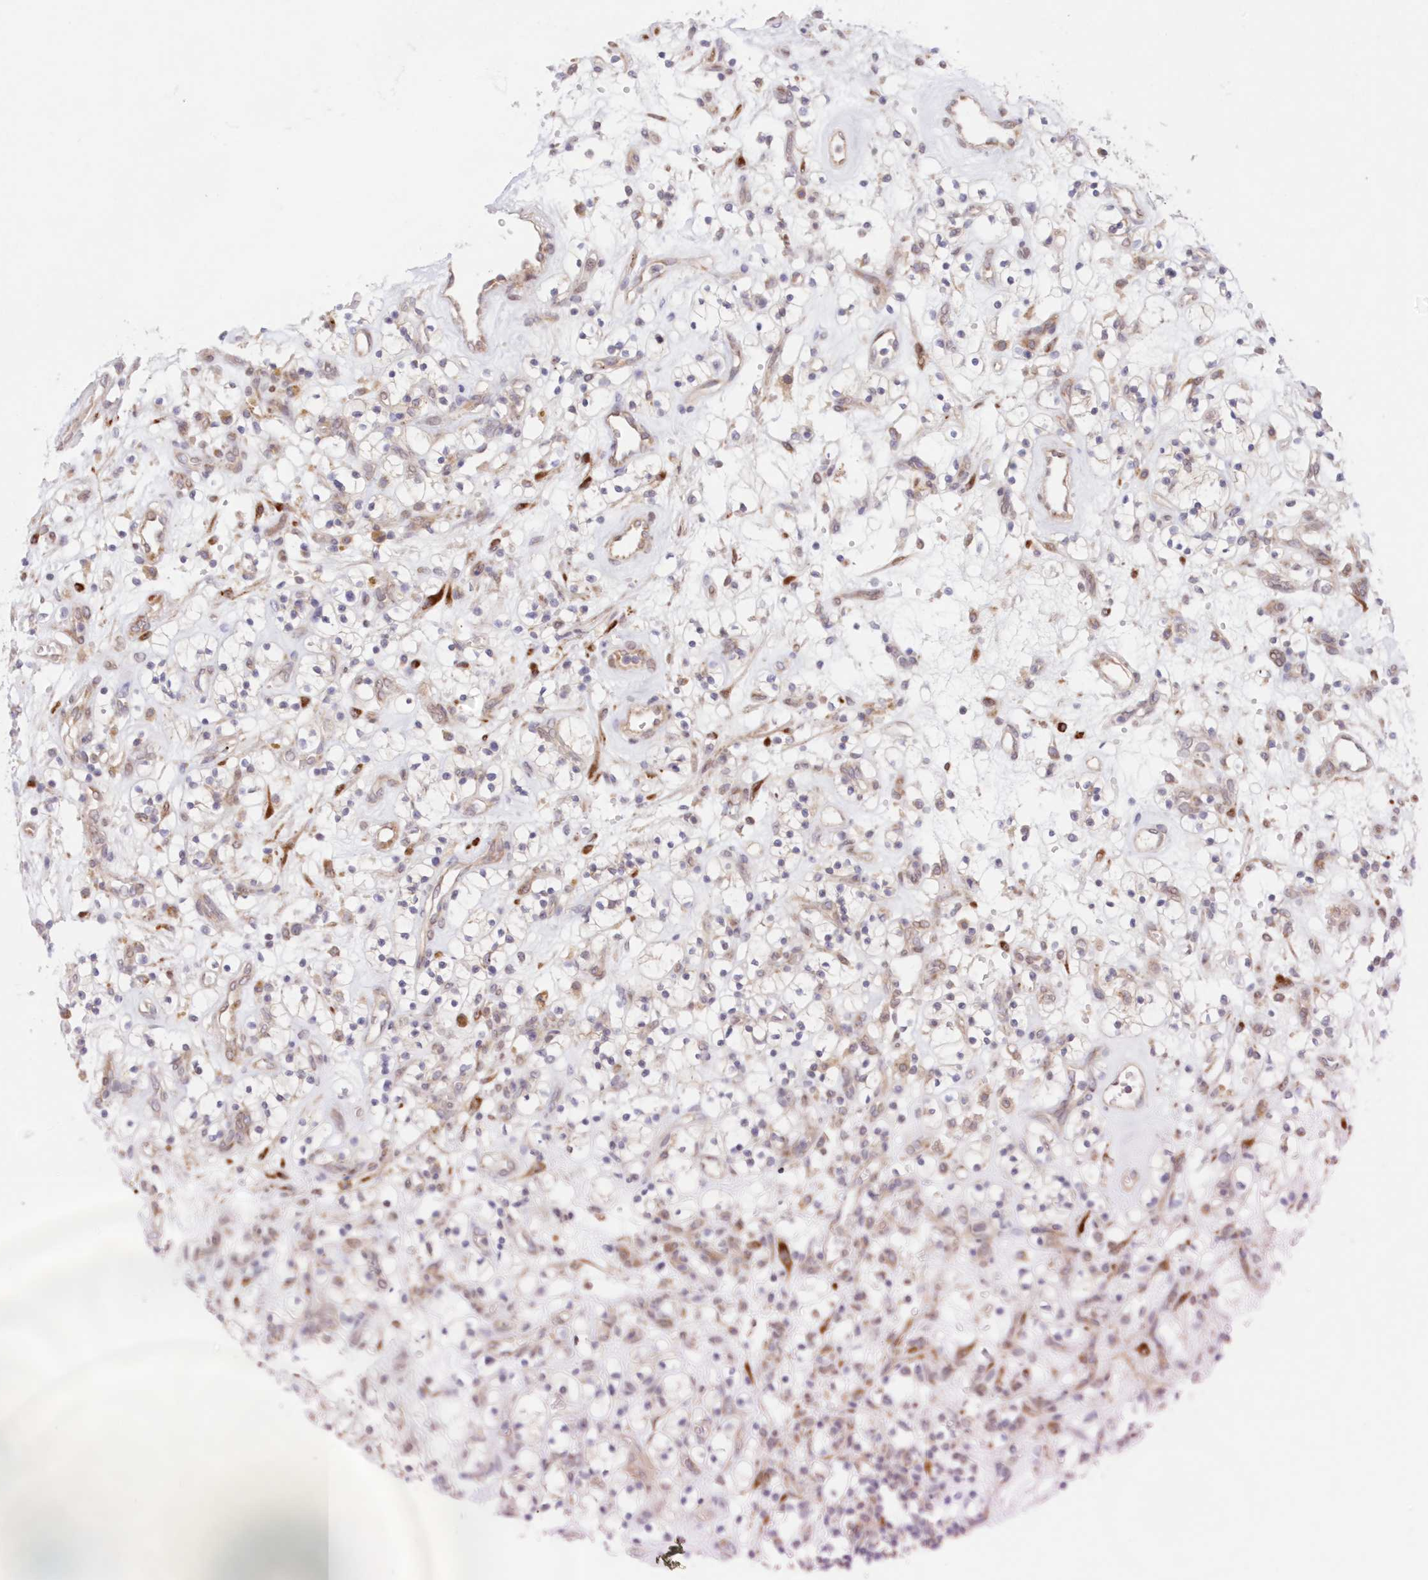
{"staining": {"intensity": "negative", "quantity": "none", "location": "none"}, "tissue": "renal cancer", "cell_type": "Tumor cells", "image_type": "cancer", "snomed": [{"axis": "morphology", "description": "Adenocarcinoma, NOS"}, {"axis": "topography", "description": "Kidney"}], "caption": "Human renal cancer stained for a protein using immunohistochemistry (IHC) demonstrates no expression in tumor cells.", "gene": "PCYOX1L", "patient": {"sex": "female", "age": 57}}